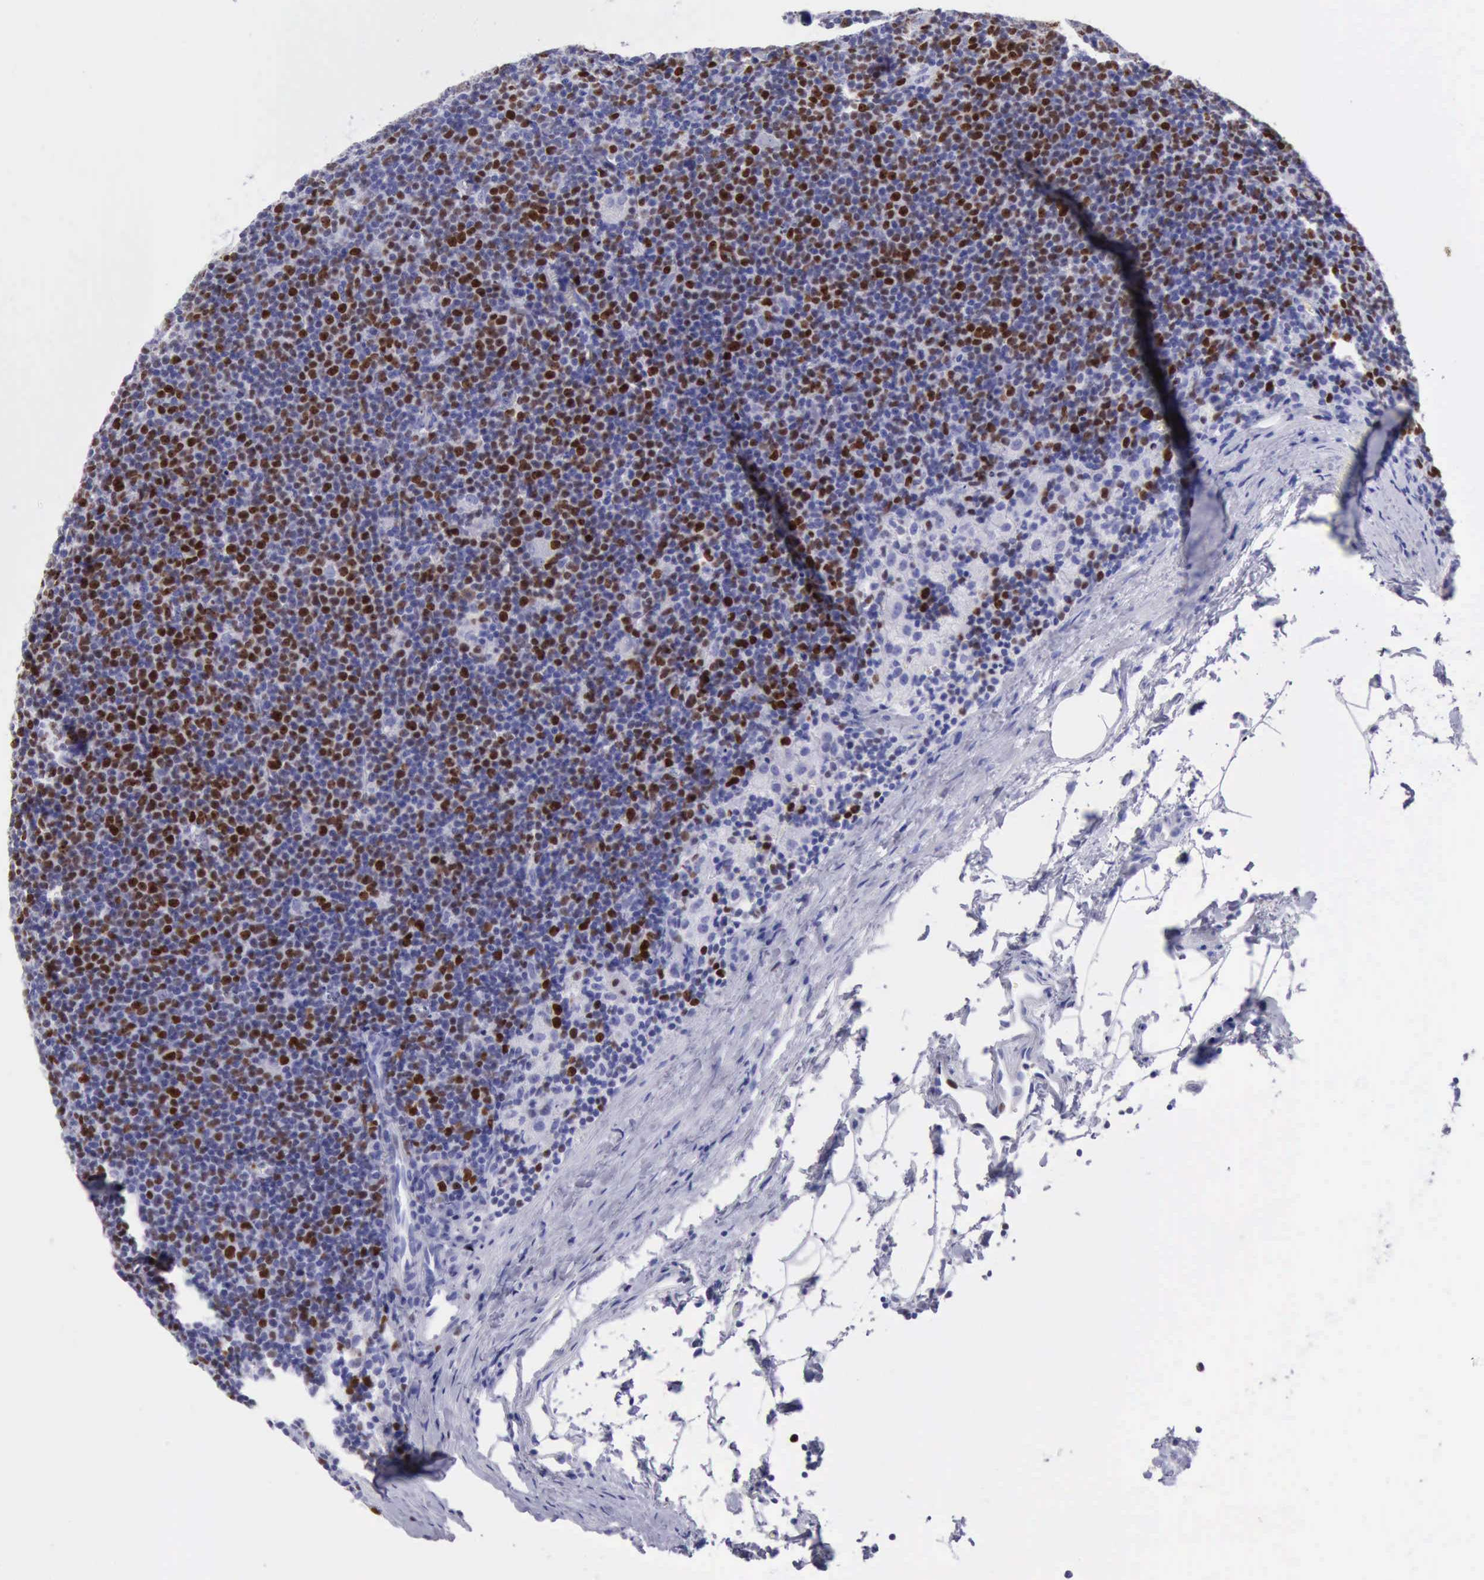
{"staining": {"intensity": "strong", "quantity": "25%-75%", "location": "nuclear"}, "tissue": "lymphoma", "cell_type": "Tumor cells", "image_type": "cancer", "snomed": [{"axis": "morphology", "description": "Malignant lymphoma, non-Hodgkin's type, Low grade"}, {"axis": "topography", "description": "Lymph node"}], "caption": "Immunohistochemistry (IHC) image of neoplastic tissue: lymphoma stained using immunohistochemistry reveals high levels of strong protein expression localized specifically in the nuclear of tumor cells, appearing as a nuclear brown color.", "gene": "MCM2", "patient": {"sex": "male", "age": 65}}